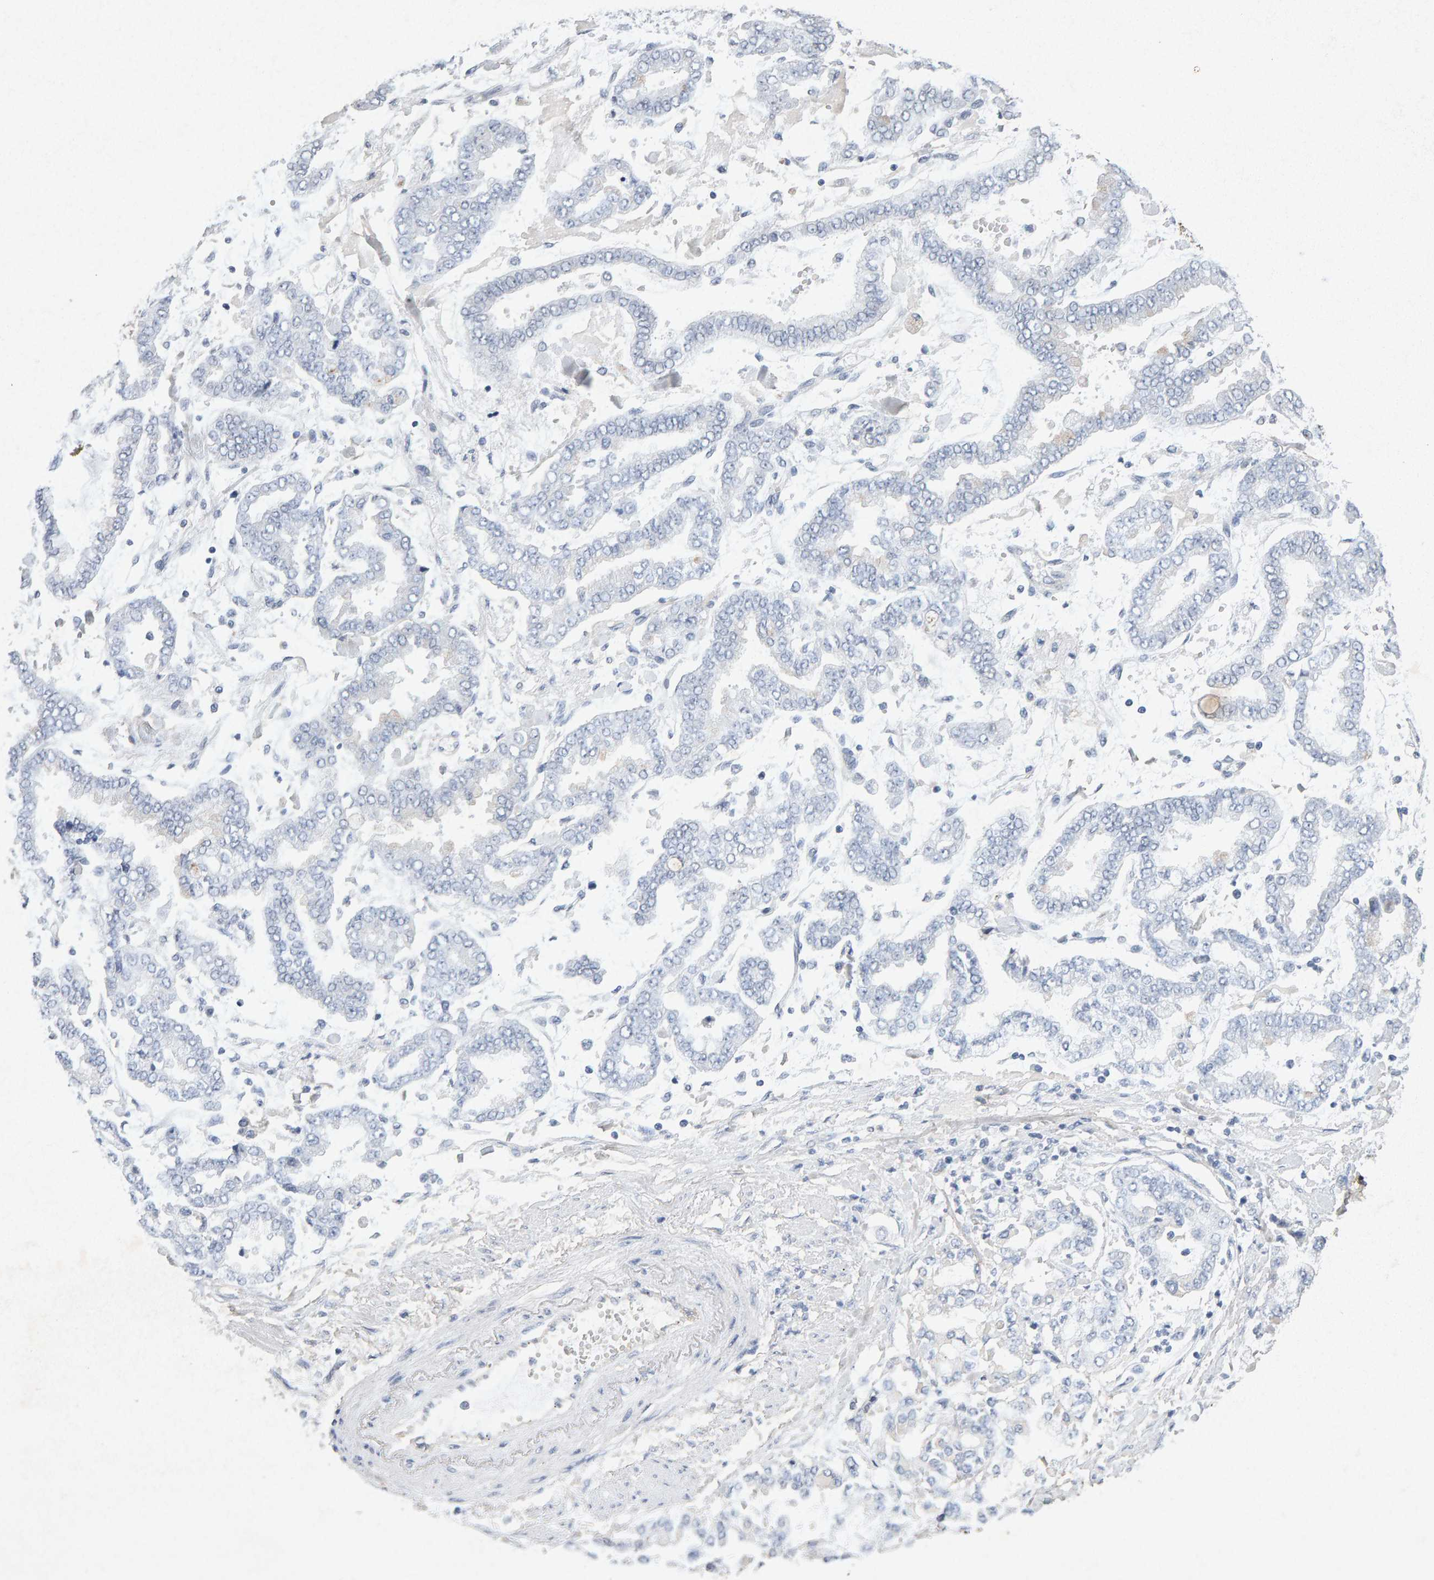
{"staining": {"intensity": "negative", "quantity": "none", "location": "none"}, "tissue": "stomach cancer", "cell_type": "Tumor cells", "image_type": "cancer", "snomed": [{"axis": "morphology", "description": "Normal tissue, NOS"}, {"axis": "morphology", "description": "Adenocarcinoma, NOS"}, {"axis": "topography", "description": "Stomach, upper"}, {"axis": "topography", "description": "Stomach"}], "caption": "IHC image of neoplastic tissue: human stomach cancer (adenocarcinoma) stained with DAB (3,3'-diaminobenzidine) demonstrates no significant protein positivity in tumor cells. (DAB (3,3'-diaminobenzidine) IHC visualized using brightfield microscopy, high magnification).", "gene": "PTPRM", "patient": {"sex": "male", "age": 76}}